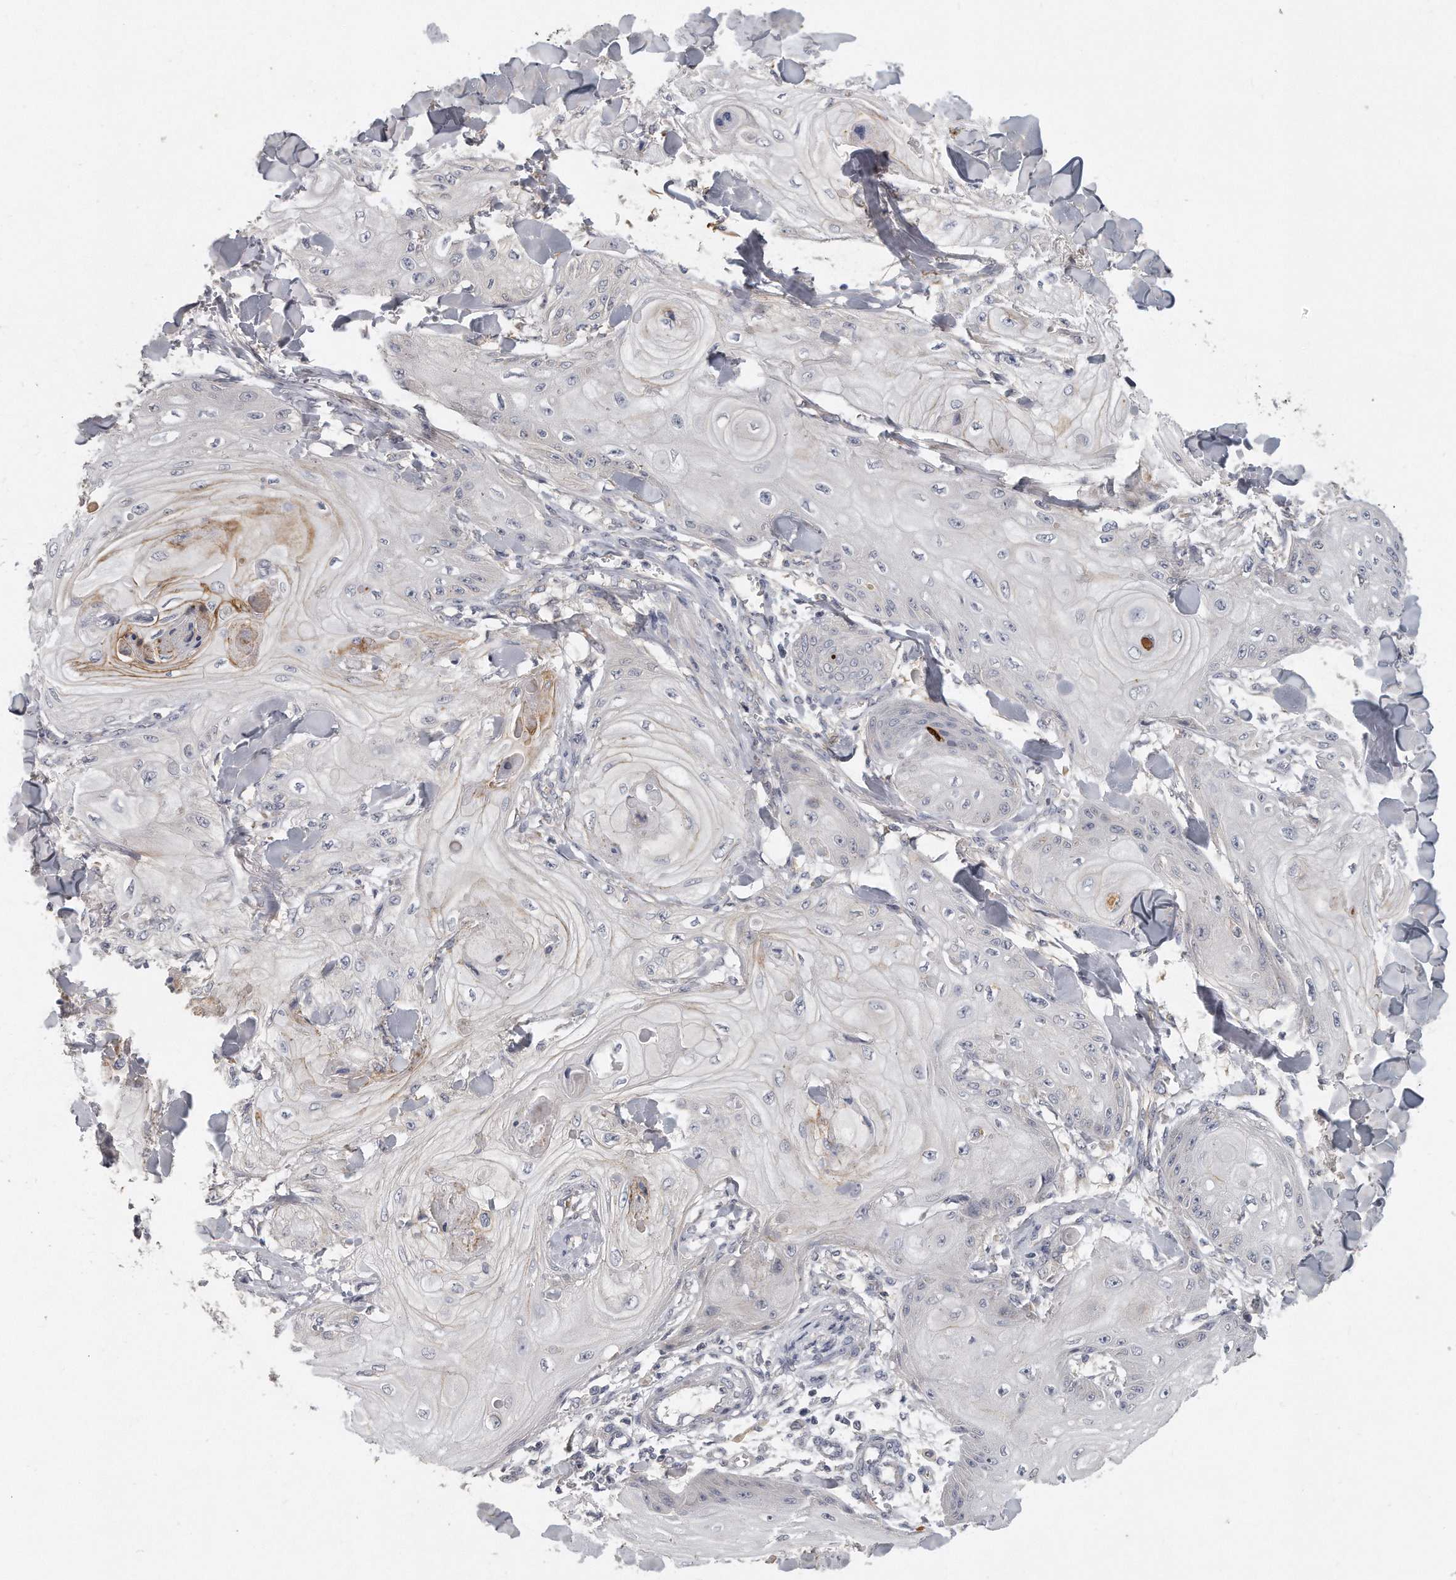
{"staining": {"intensity": "negative", "quantity": "none", "location": "none"}, "tissue": "skin cancer", "cell_type": "Tumor cells", "image_type": "cancer", "snomed": [{"axis": "morphology", "description": "Squamous cell carcinoma, NOS"}, {"axis": "topography", "description": "Skin"}], "caption": "There is no significant staining in tumor cells of skin cancer (squamous cell carcinoma).", "gene": "TRAPPC14", "patient": {"sex": "male", "age": 74}}